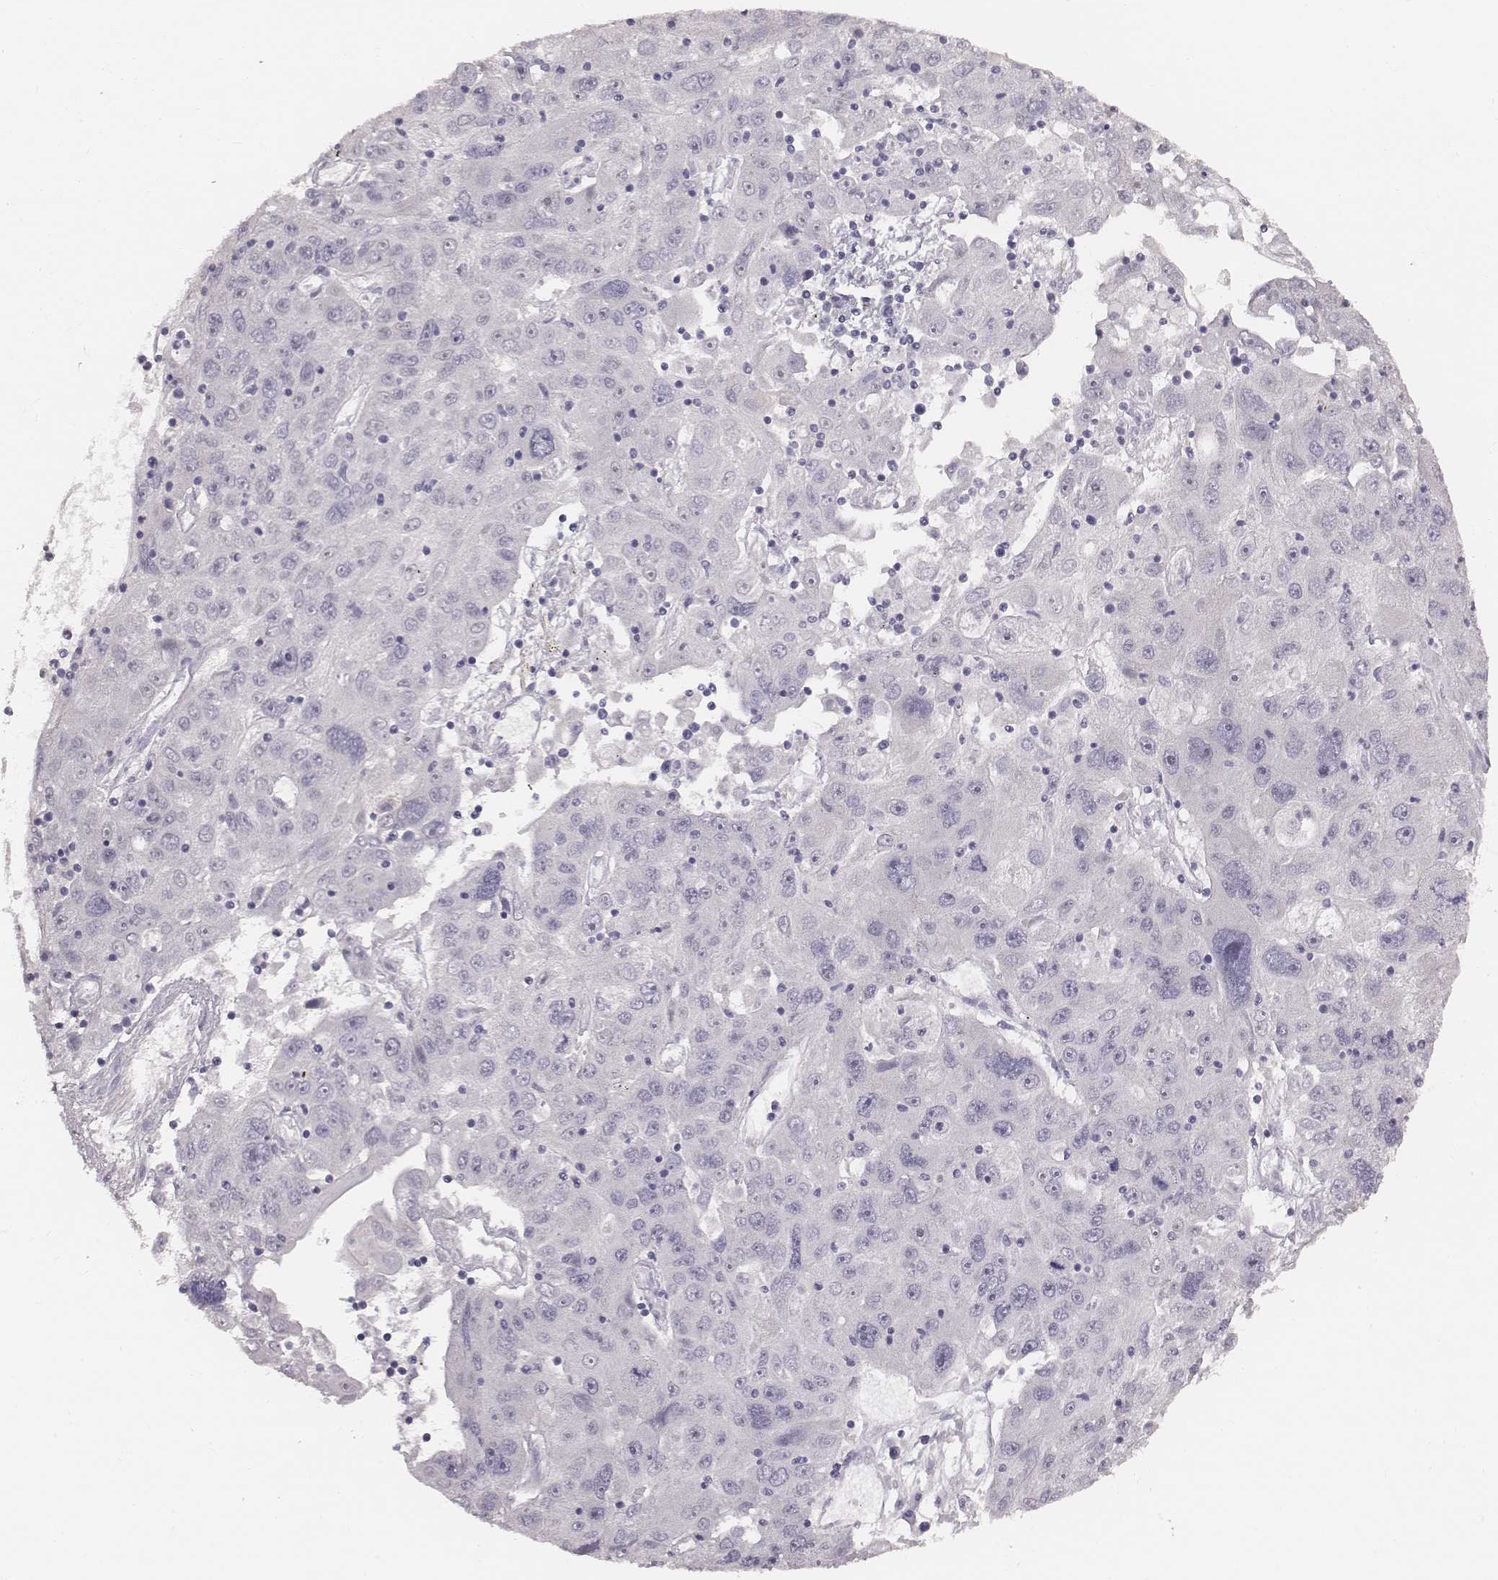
{"staining": {"intensity": "negative", "quantity": "none", "location": "none"}, "tissue": "stomach cancer", "cell_type": "Tumor cells", "image_type": "cancer", "snomed": [{"axis": "morphology", "description": "Adenocarcinoma, NOS"}, {"axis": "topography", "description": "Stomach"}], "caption": "There is no significant expression in tumor cells of stomach cancer (adenocarcinoma). The staining was performed using DAB to visualize the protein expression in brown, while the nuclei were stained in blue with hematoxylin (Magnification: 20x).", "gene": "PRKCZ", "patient": {"sex": "male", "age": 56}}